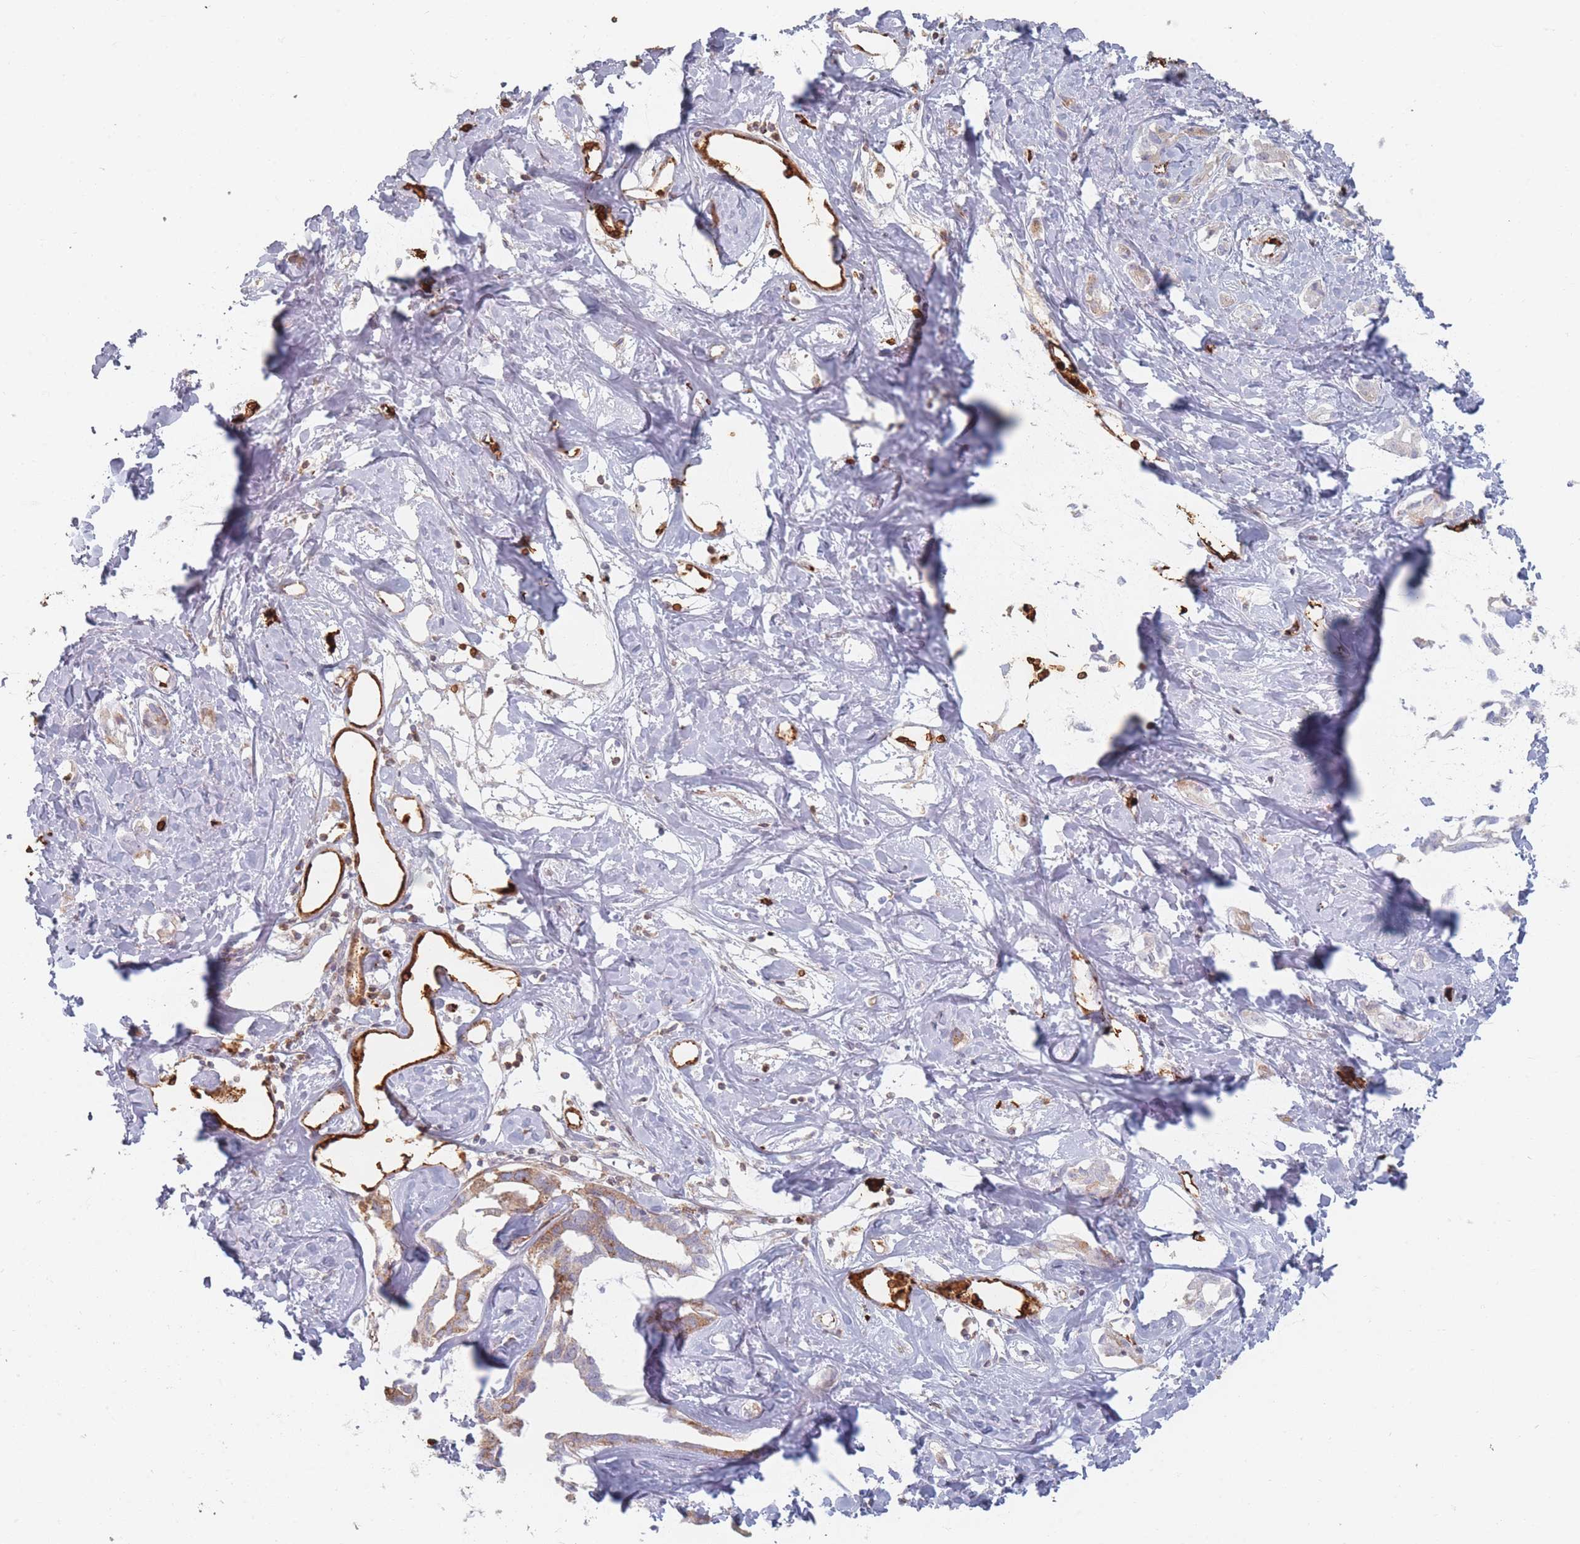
{"staining": {"intensity": "moderate", "quantity": "25%-75%", "location": "cytoplasmic/membranous"}, "tissue": "liver cancer", "cell_type": "Tumor cells", "image_type": "cancer", "snomed": [{"axis": "morphology", "description": "Cholangiocarcinoma"}, {"axis": "topography", "description": "Liver"}], "caption": "Protein analysis of liver cancer (cholangiocarcinoma) tissue exhibits moderate cytoplasmic/membranous positivity in about 25%-75% of tumor cells. Using DAB (brown) and hematoxylin (blue) stains, captured at high magnification using brightfield microscopy.", "gene": "SLC2A6", "patient": {"sex": "male", "age": 59}}